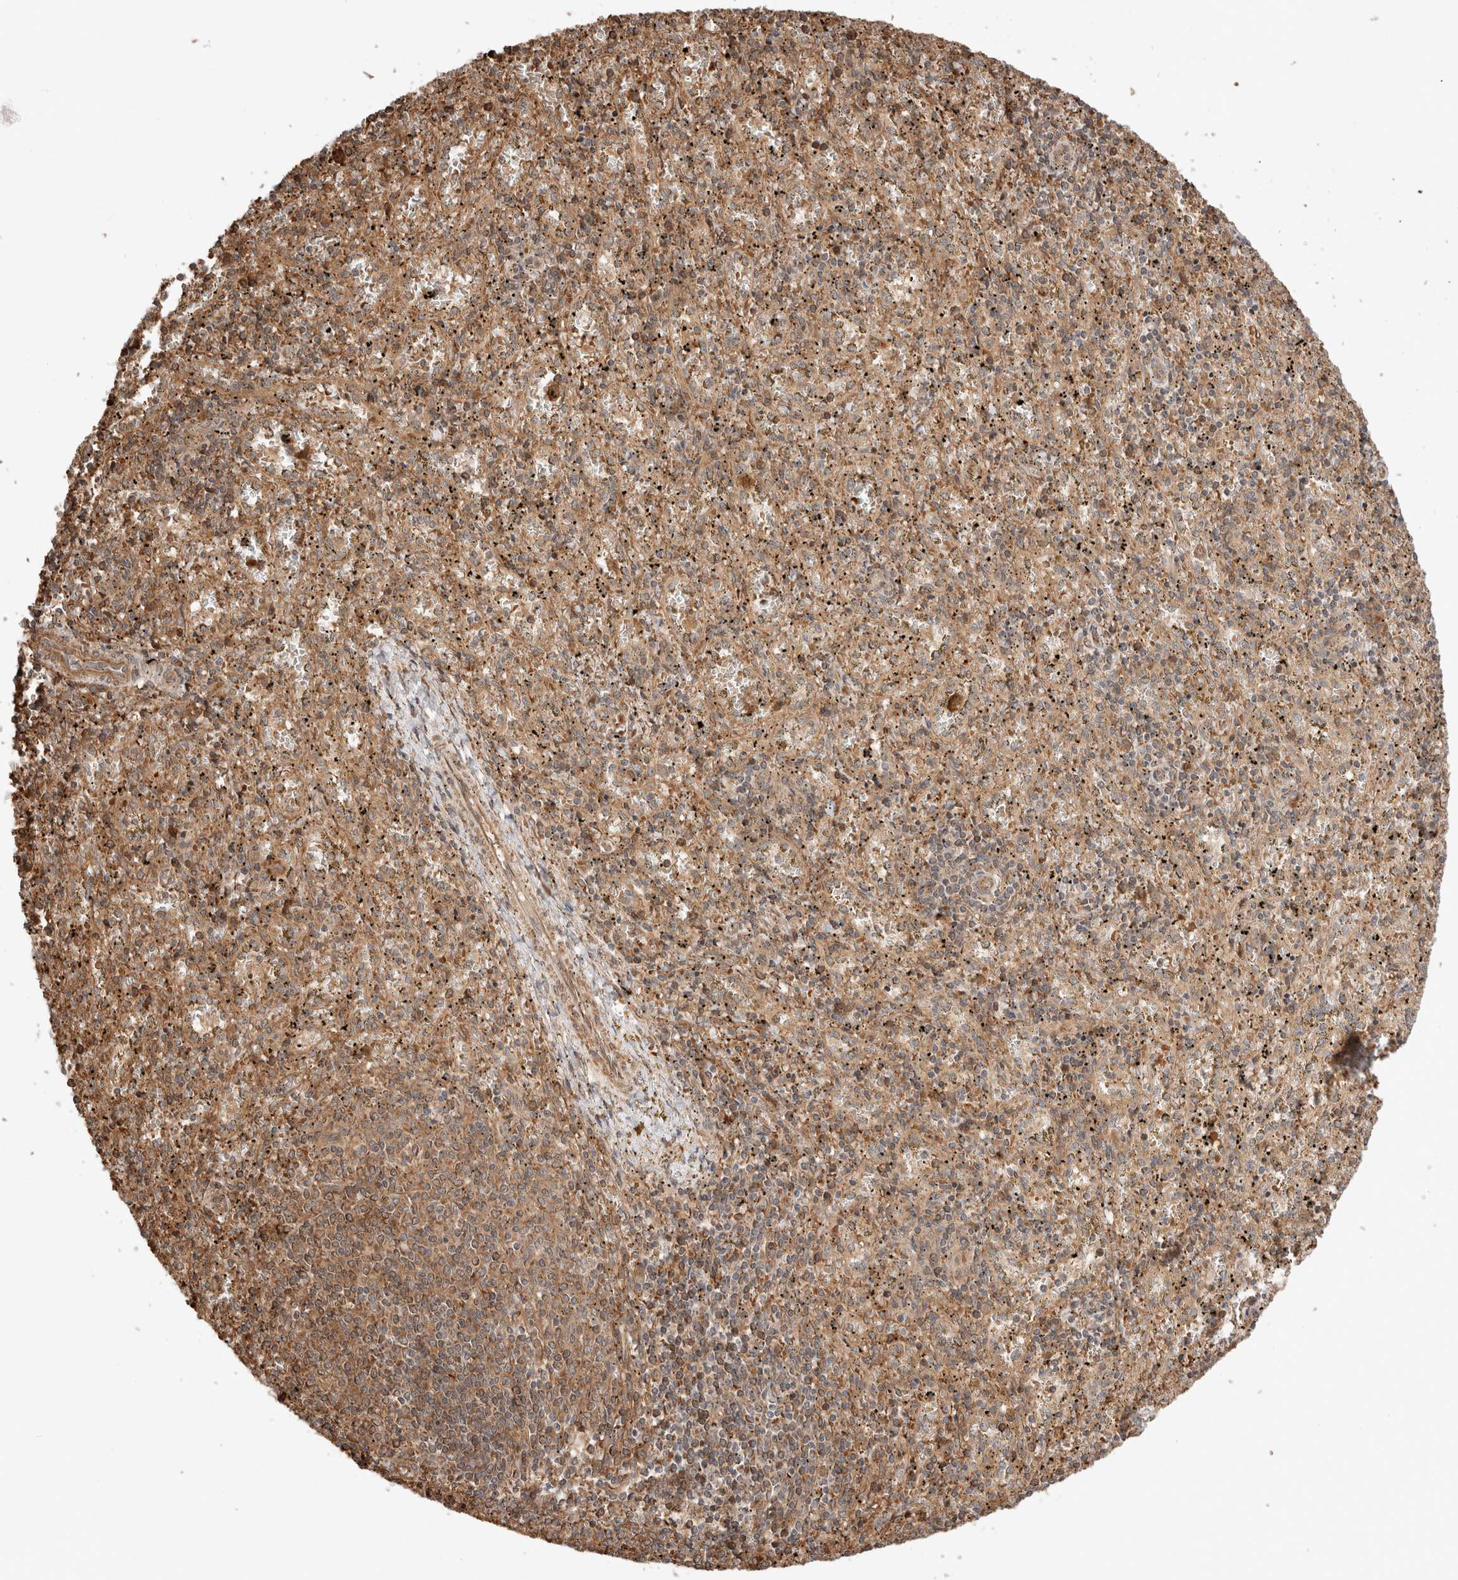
{"staining": {"intensity": "moderate", "quantity": ">75%", "location": "cytoplasmic/membranous"}, "tissue": "spleen", "cell_type": "Cells in red pulp", "image_type": "normal", "snomed": [{"axis": "morphology", "description": "Normal tissue, NOS"}, {"axis": "topography", "description": "Spleen"}], "caption": "DAB (3,3'-diaminobenzidine) immunohistochemical staining of benign human spleen reveals moderate cytoplasmic/membranous protein positivity in about >75% of cells in red pulp.", "gene": "ZNF649", "patient": {"sex": "male", "age": 11}}